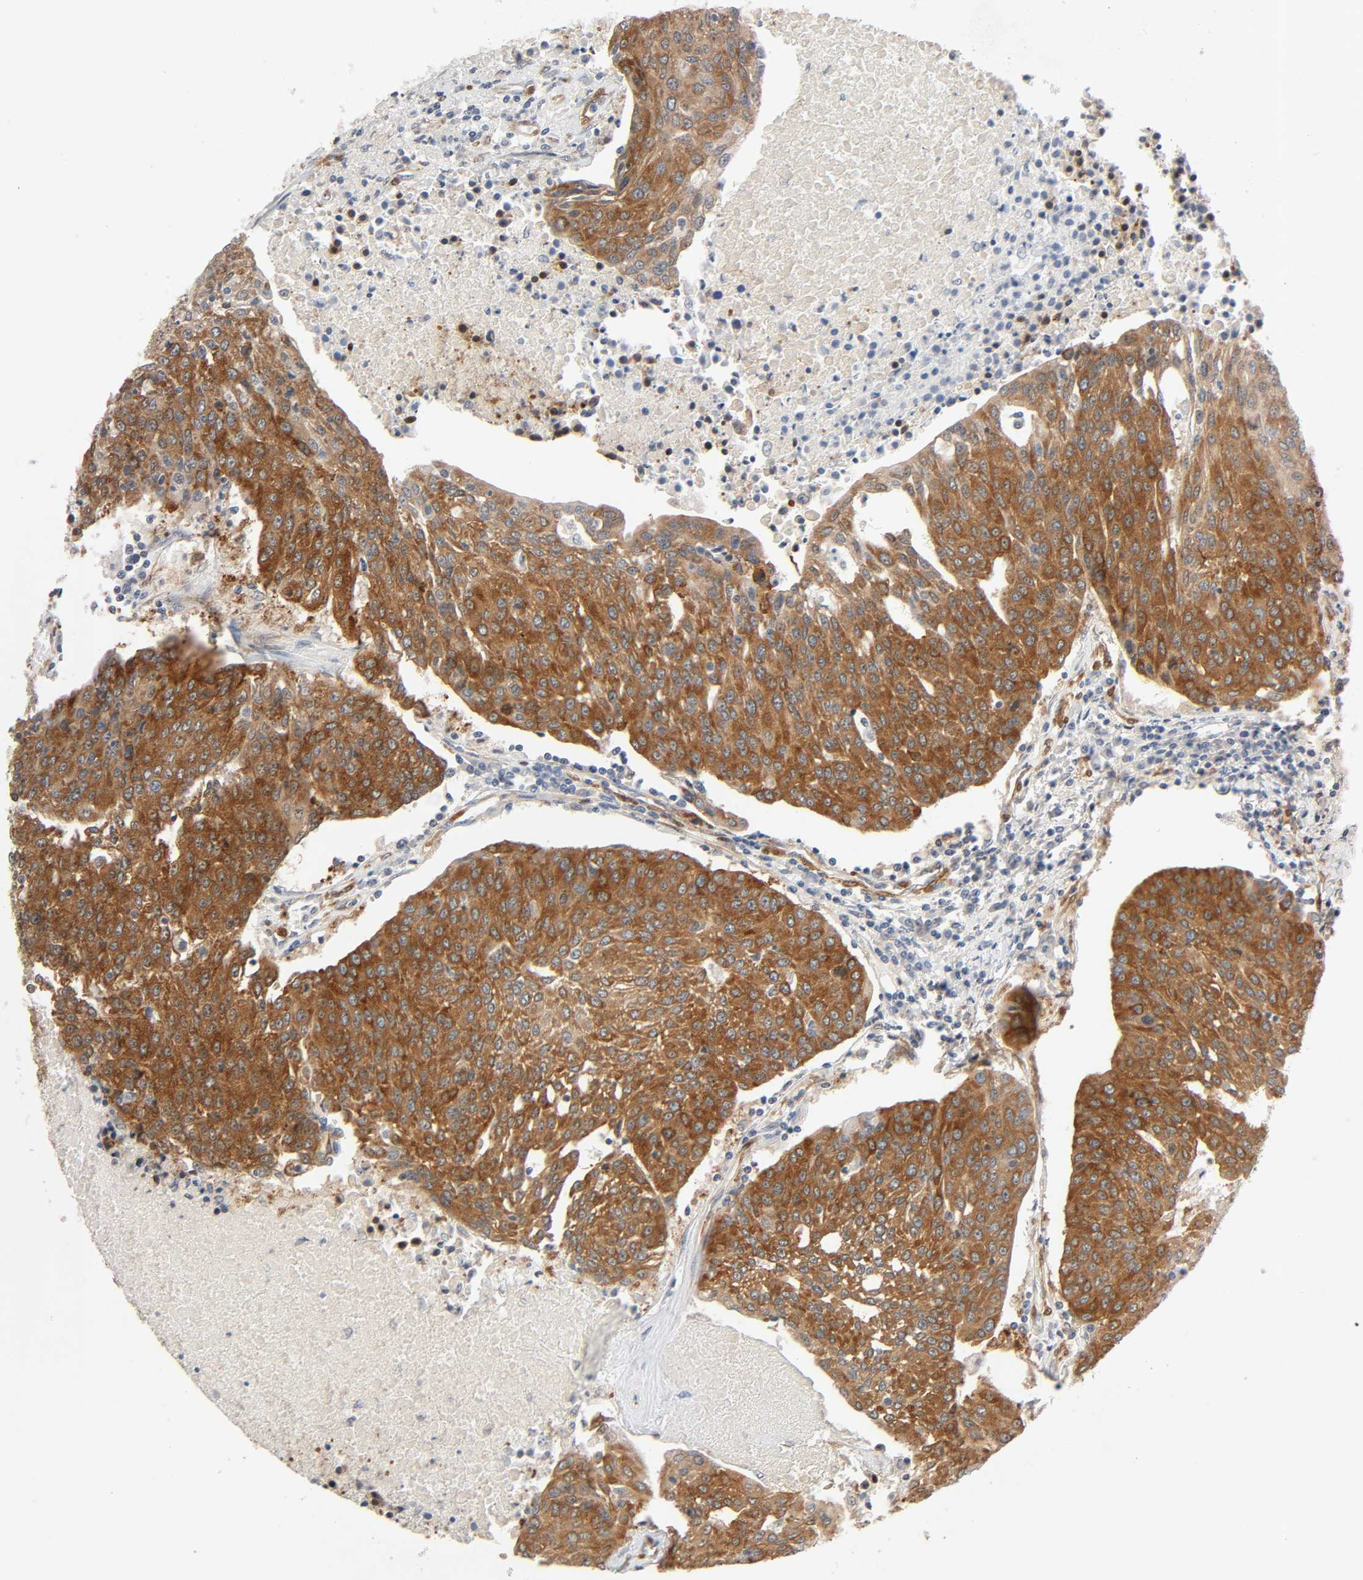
{"staining": {"intensity": "strong", "quantity": ">75%", "location": "cytoplasmic/membranous"}, "tissue": "urothelial cancer", "cell_type": "Tumor cells", "image_type": "cancer", "snomed": [{"axis": "morphology", "description": "Urothelial carcinoma, High grade"}, {"axis": "topography", "description": "Urinary bladder"}], "caption": "High-grade urothelial carcinoma stained for a protein (brown) shows strong cytoplasmic/membranous positive expression in approximately >75% of tumor cells.", "gene": "PTK2", "patient": {"sex": "female", "age": 85}}